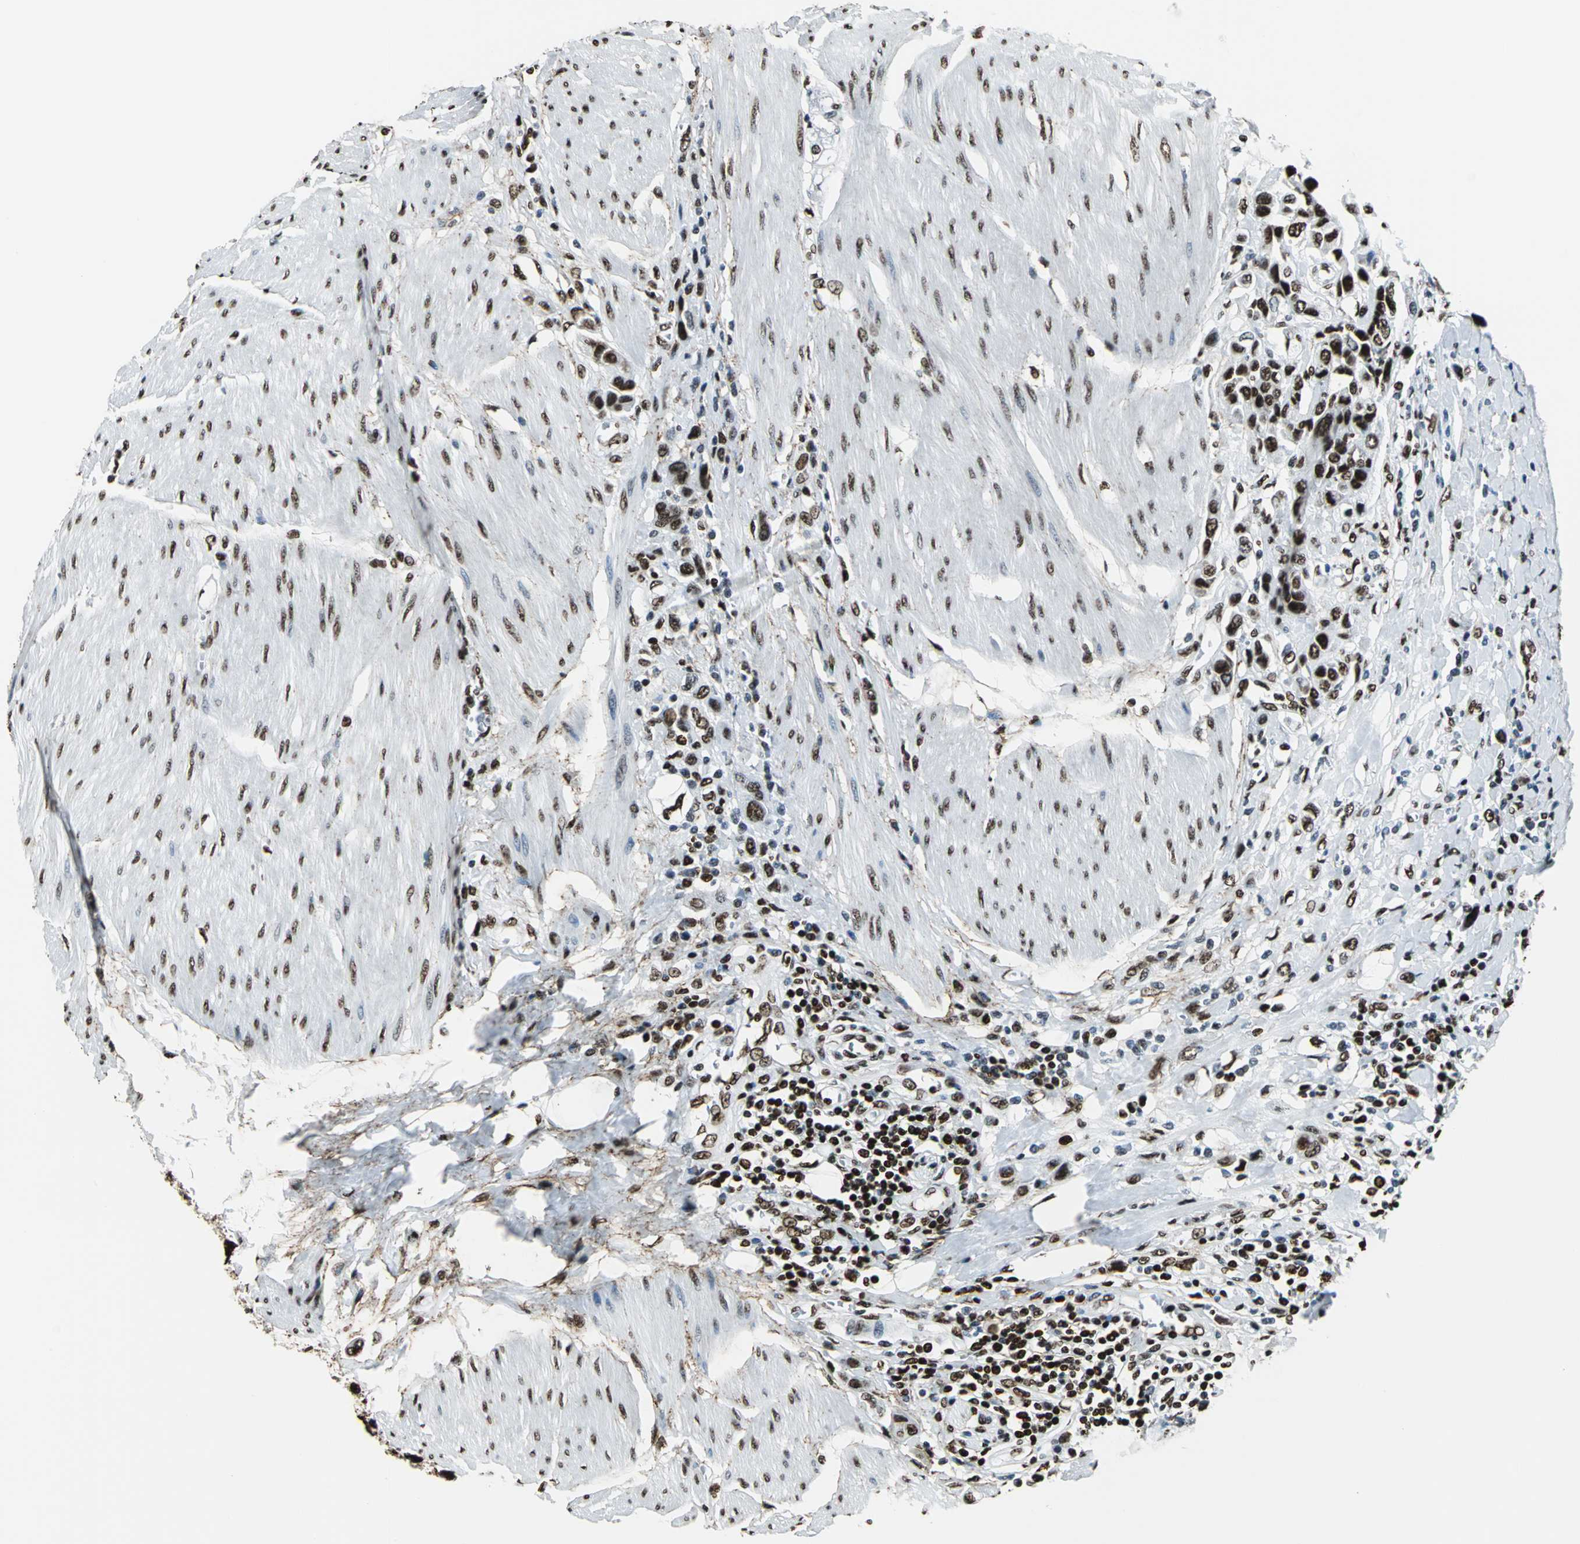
{"staining": {"intensity": "strong", "quantity": ">75%", "location": "nuclear"}, "tissue": "urothelial cancer", "cell_type": "Tumor cells", "image_type": "cancer", "snomed": [{"axis": "morphology", "description": "Urothelial carcinoma, High grade"}, {"axis": "topography", "description": "Urinary bladder"}], "caption": "The photomicrograph exhibits immunohistochemical staining of urothelial cancer. There is strong nuclear expression is present in approximately >75% of tumor cells.", "gene": "APEX1", "patient": {"sex": "male", "age": 50}}